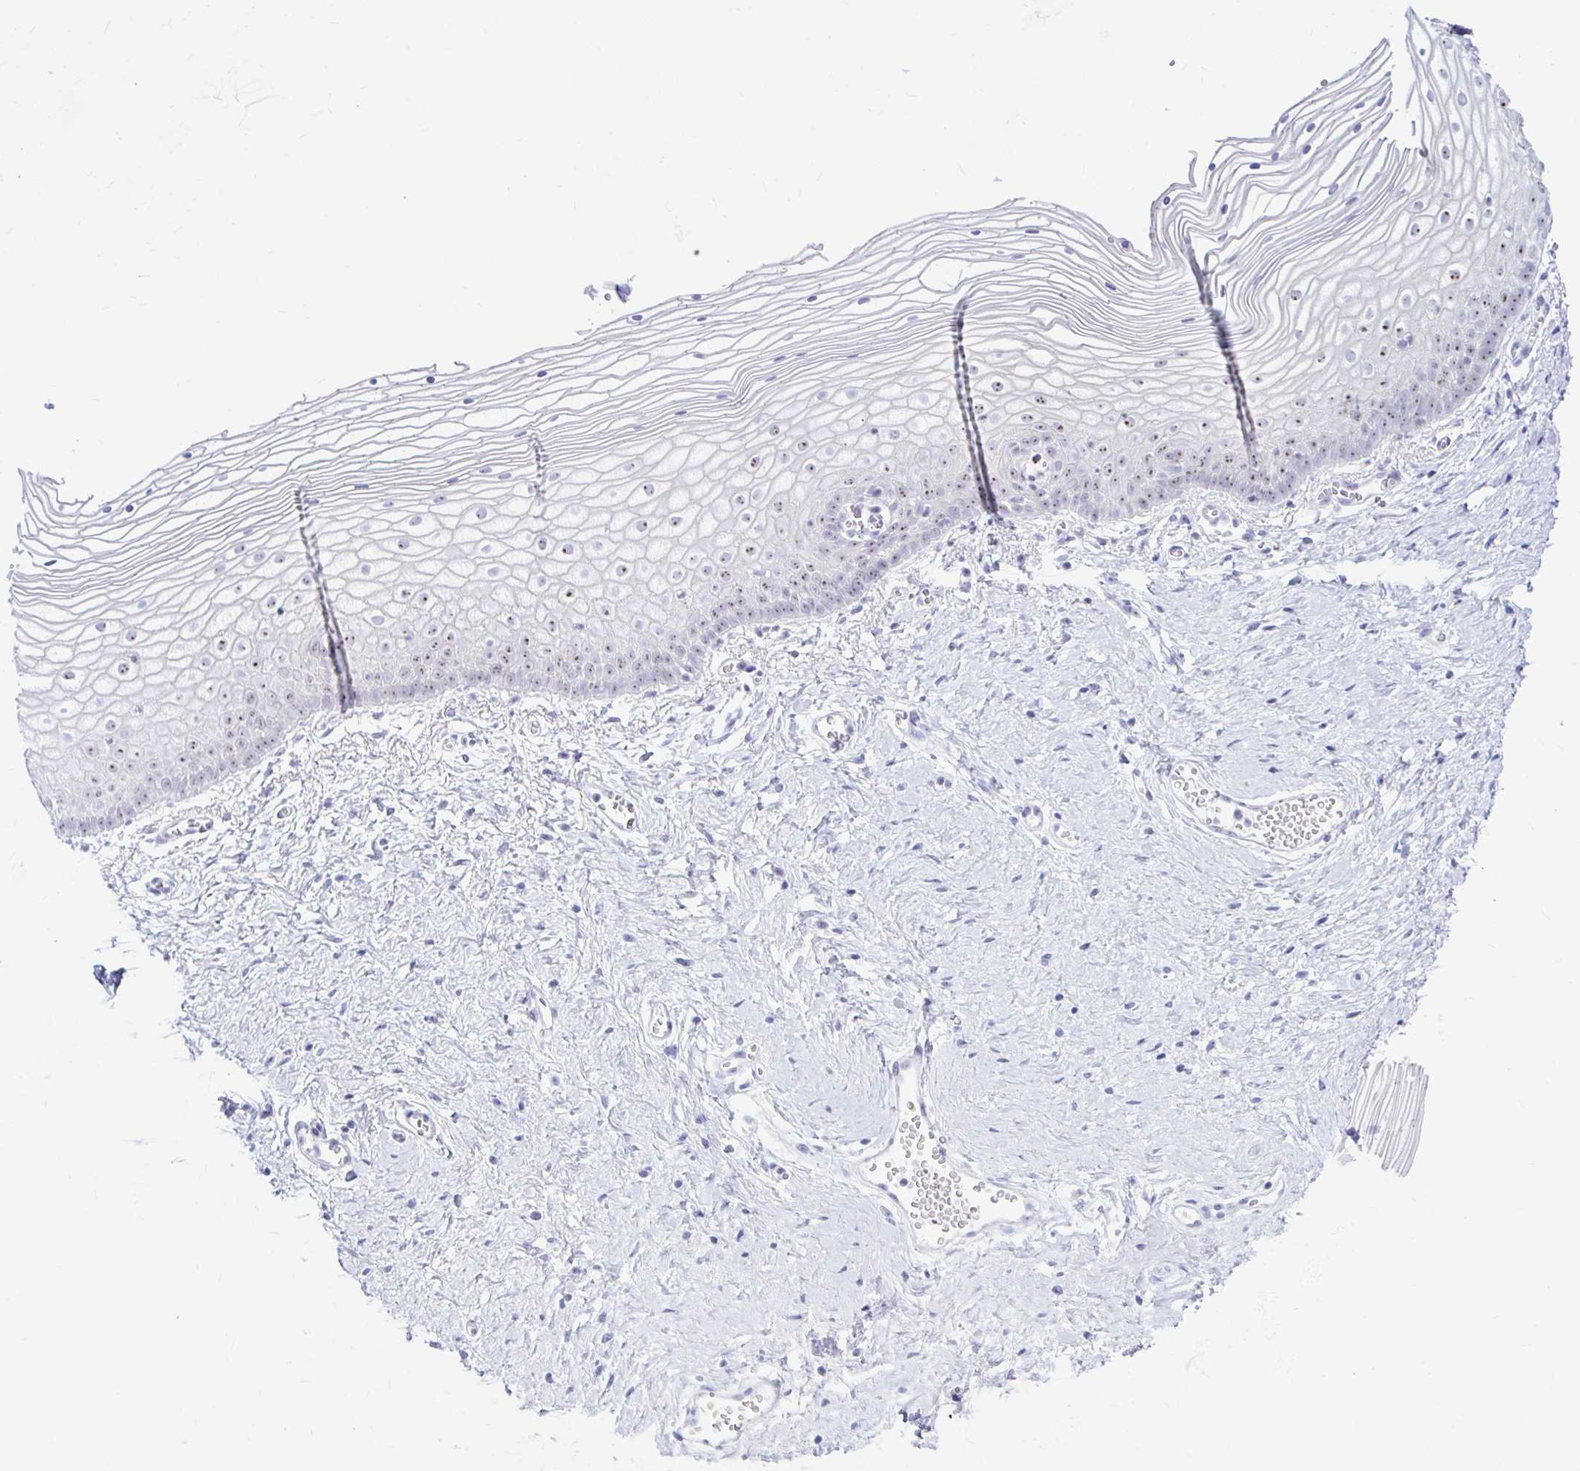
{"staining": {"intensity": "moderate", "quantity": ">75%", "location": "nuclear"}, "tissue": "vagina", "cell_type": "Squamous epithelial cells", "image_type": "normal", "snomed": [{"axis": "morphology", "description": "Normal tissue, NOS"}, {"axis": "topography", "description": "Vagina"}], "caption": "Protein staining of unremarkable vagina exhibits moderate nuclear positivity in about >75% of squamous epithelial cells.", "gene": "FTSJ3", "patient": {"sex": "female", "age": 56}}